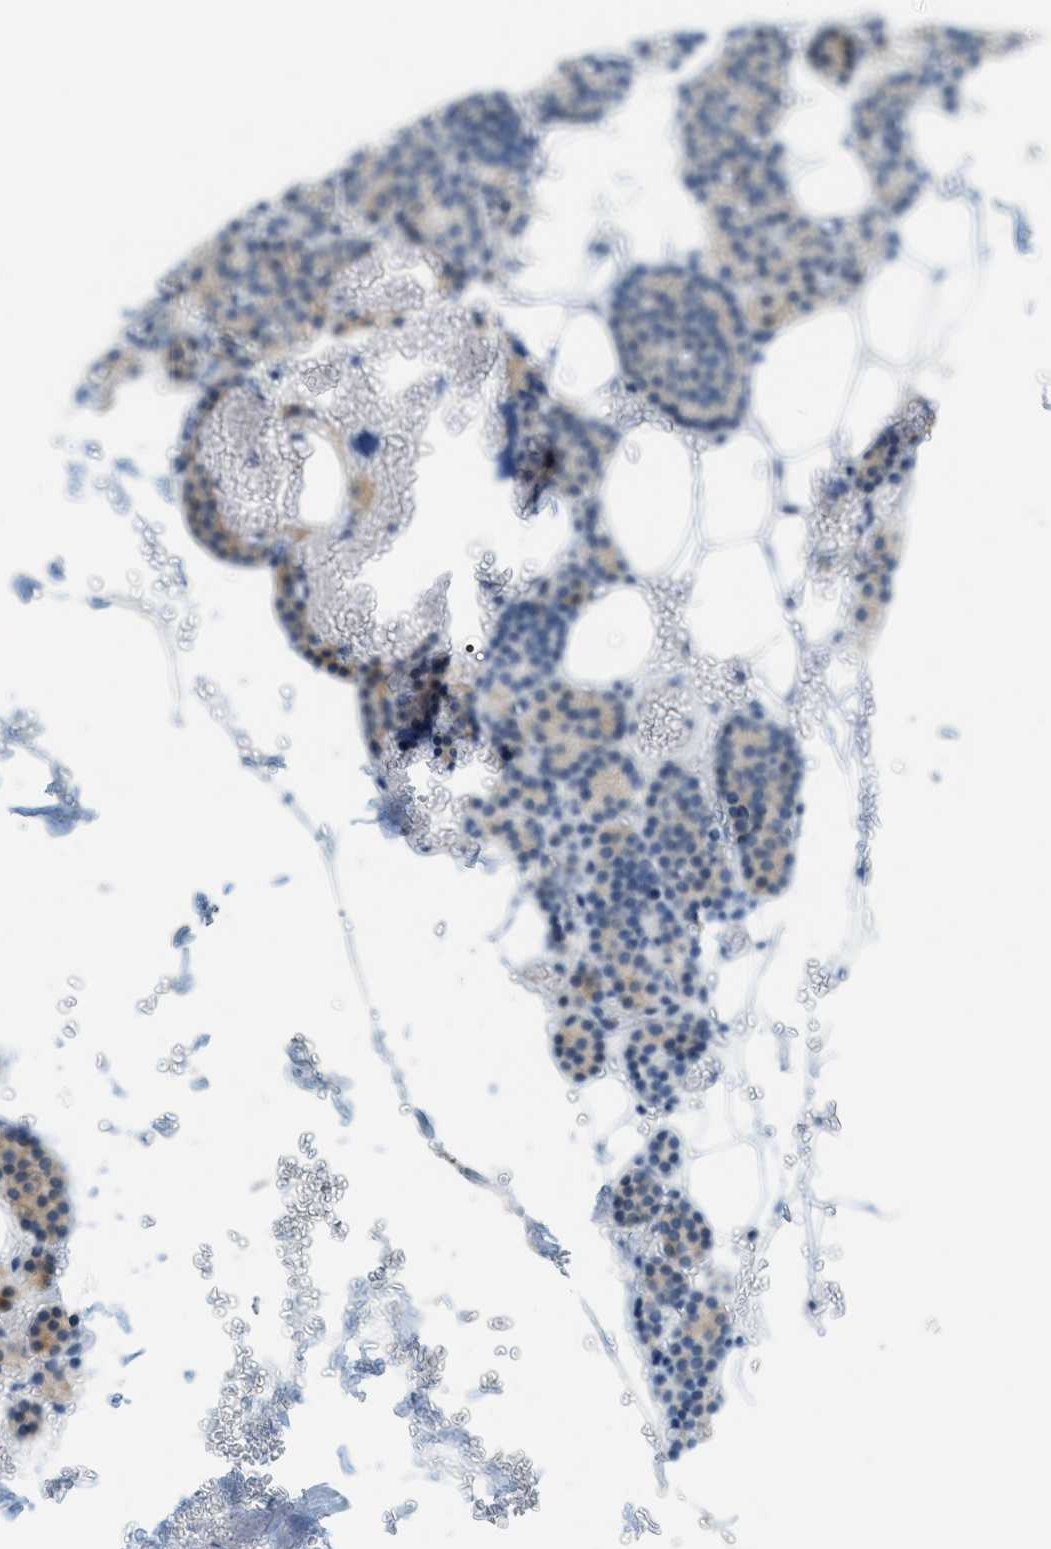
{"staining": {"intensity": "moderate", "quantity": "25%-75%", "location": "cytoplasmic/membranous"}, "tissue": "parathyroid gland", "cell_type": "Glandular cells", "image_type": "normal", "snomed": [{"axis": "morphology", "description": "Normal tissue, NOS"}, {"axis": "morphology", "description": "Inflammation chronic"}, {"axis": "morphology", "description": "Goiter, colloid"}, {"axis": "topography", "description": "Thyroid gland"}, {"axis": "topography", "description": "Parathyroid gland"}], "caption": "Immunohistochemistry (IHC) staining of normal parathyroid gland, which displays medium levels of moderate cytoplasmic/membranous expression in approximately 25%-75% of glandular cells indicating moderate cytoplasmic/membranous protein expression. The staining was performed using DAB (3,3'-diaminobenzidine) (brown) for protein detection and nuclei were counterstained in hematoxylin (blue).", "gene": "CYP4X1", "patient": {"sex": "male", "age": 65}}